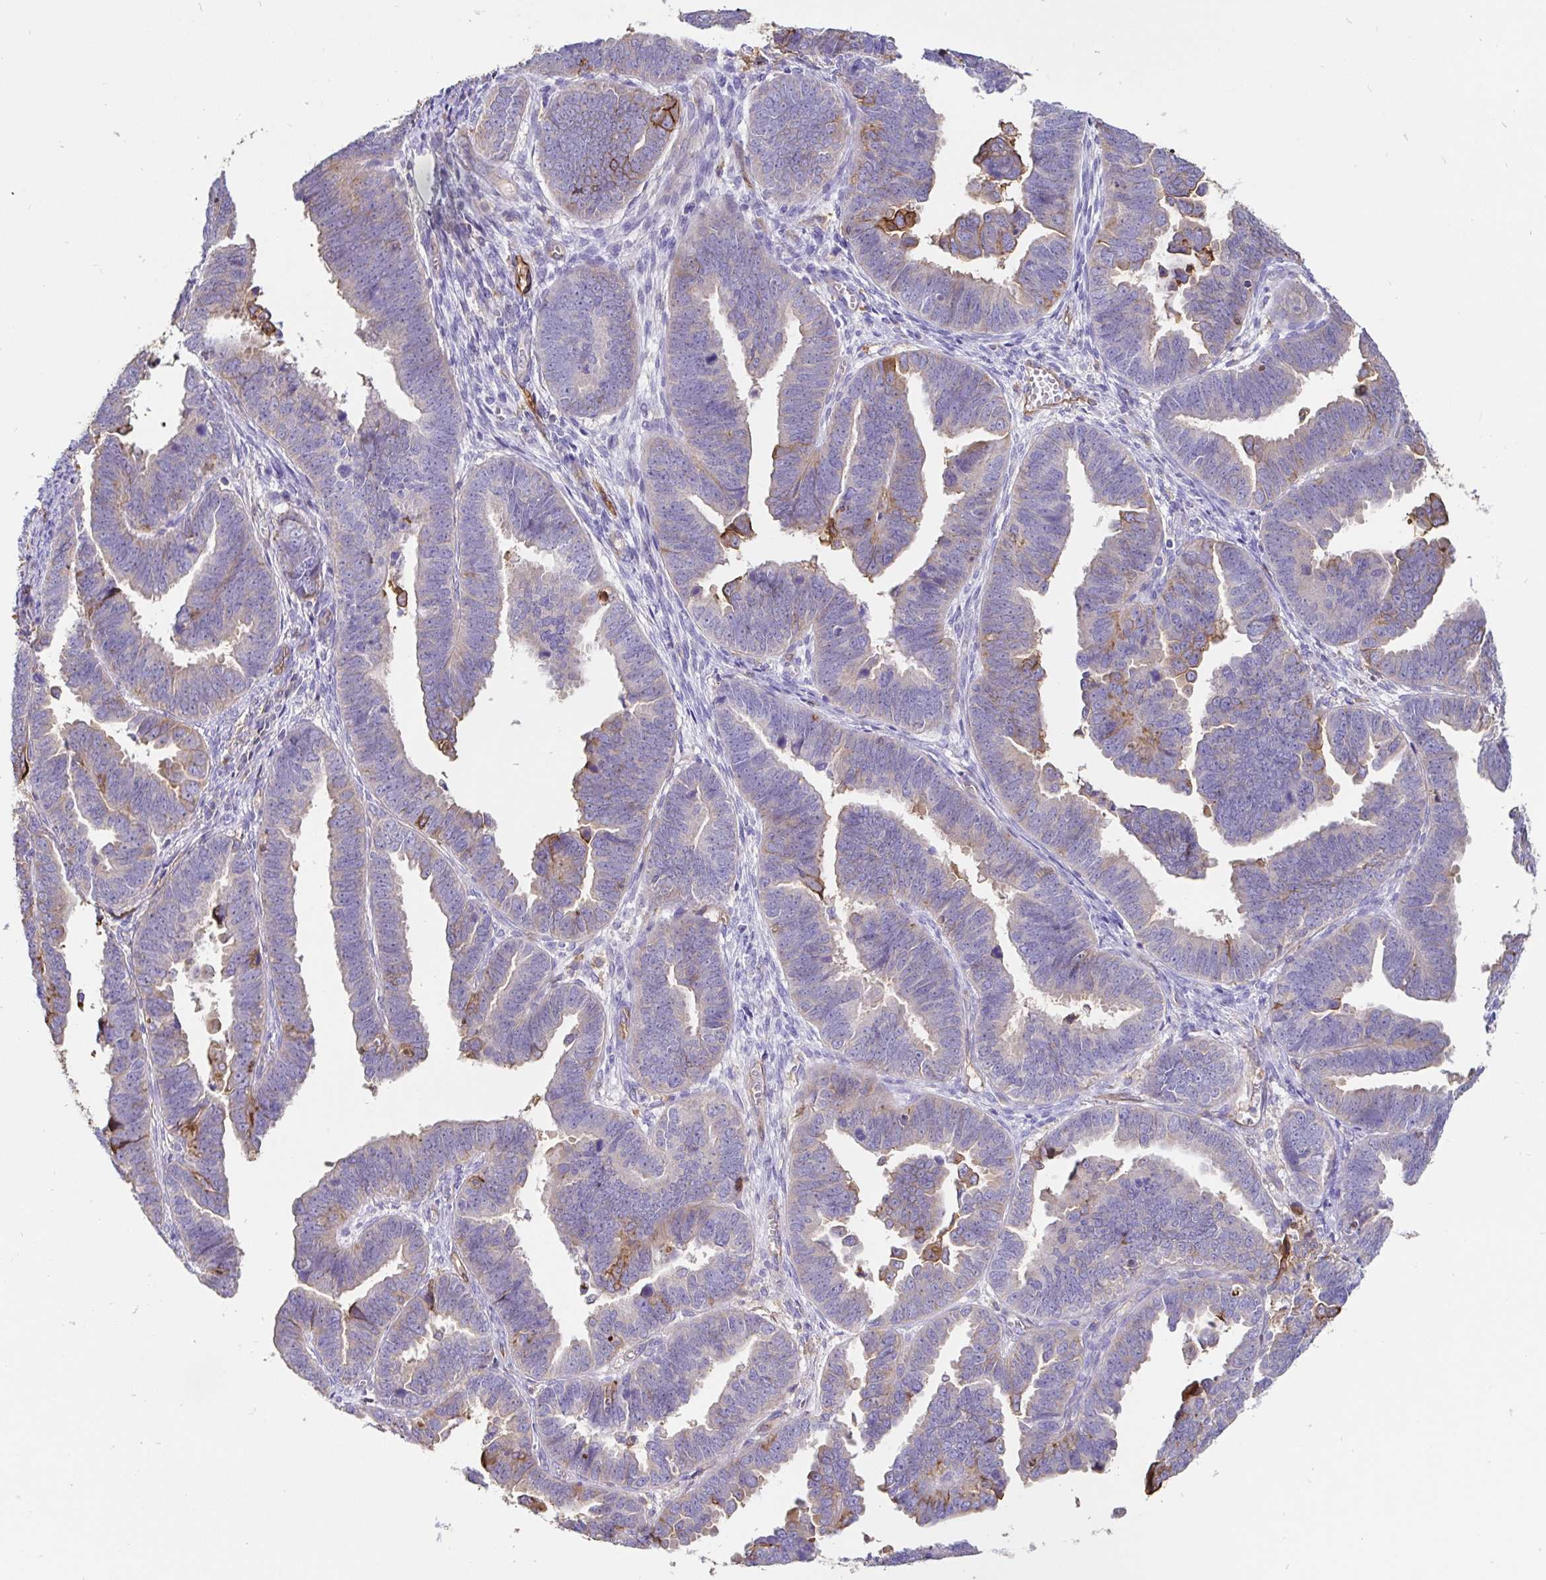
{"staining": {"intensity": "moderate", "quantity": "25%-75%", "location": "cytoplasmic/membranous"}, "tissue": "endometrial cancer", "cell_type": "Tumor cells", "image_type": "cancer", "snomed": [{"axis": "morphology", "description": "Adenocarcinoma, NOS"}, {"axis": "topography", "description": "Endometrium"}], "caption": "Immunohistochemistry (IHC) (DAB (3,3'-diaminobenzidine)) staining of endometrial cancer displays moderate cytoplasmic/membranous protein expression in about 25%-75% of tumor cells.", "gene": "ANXA2", "patient": {"sex": "female", "age": 75}}